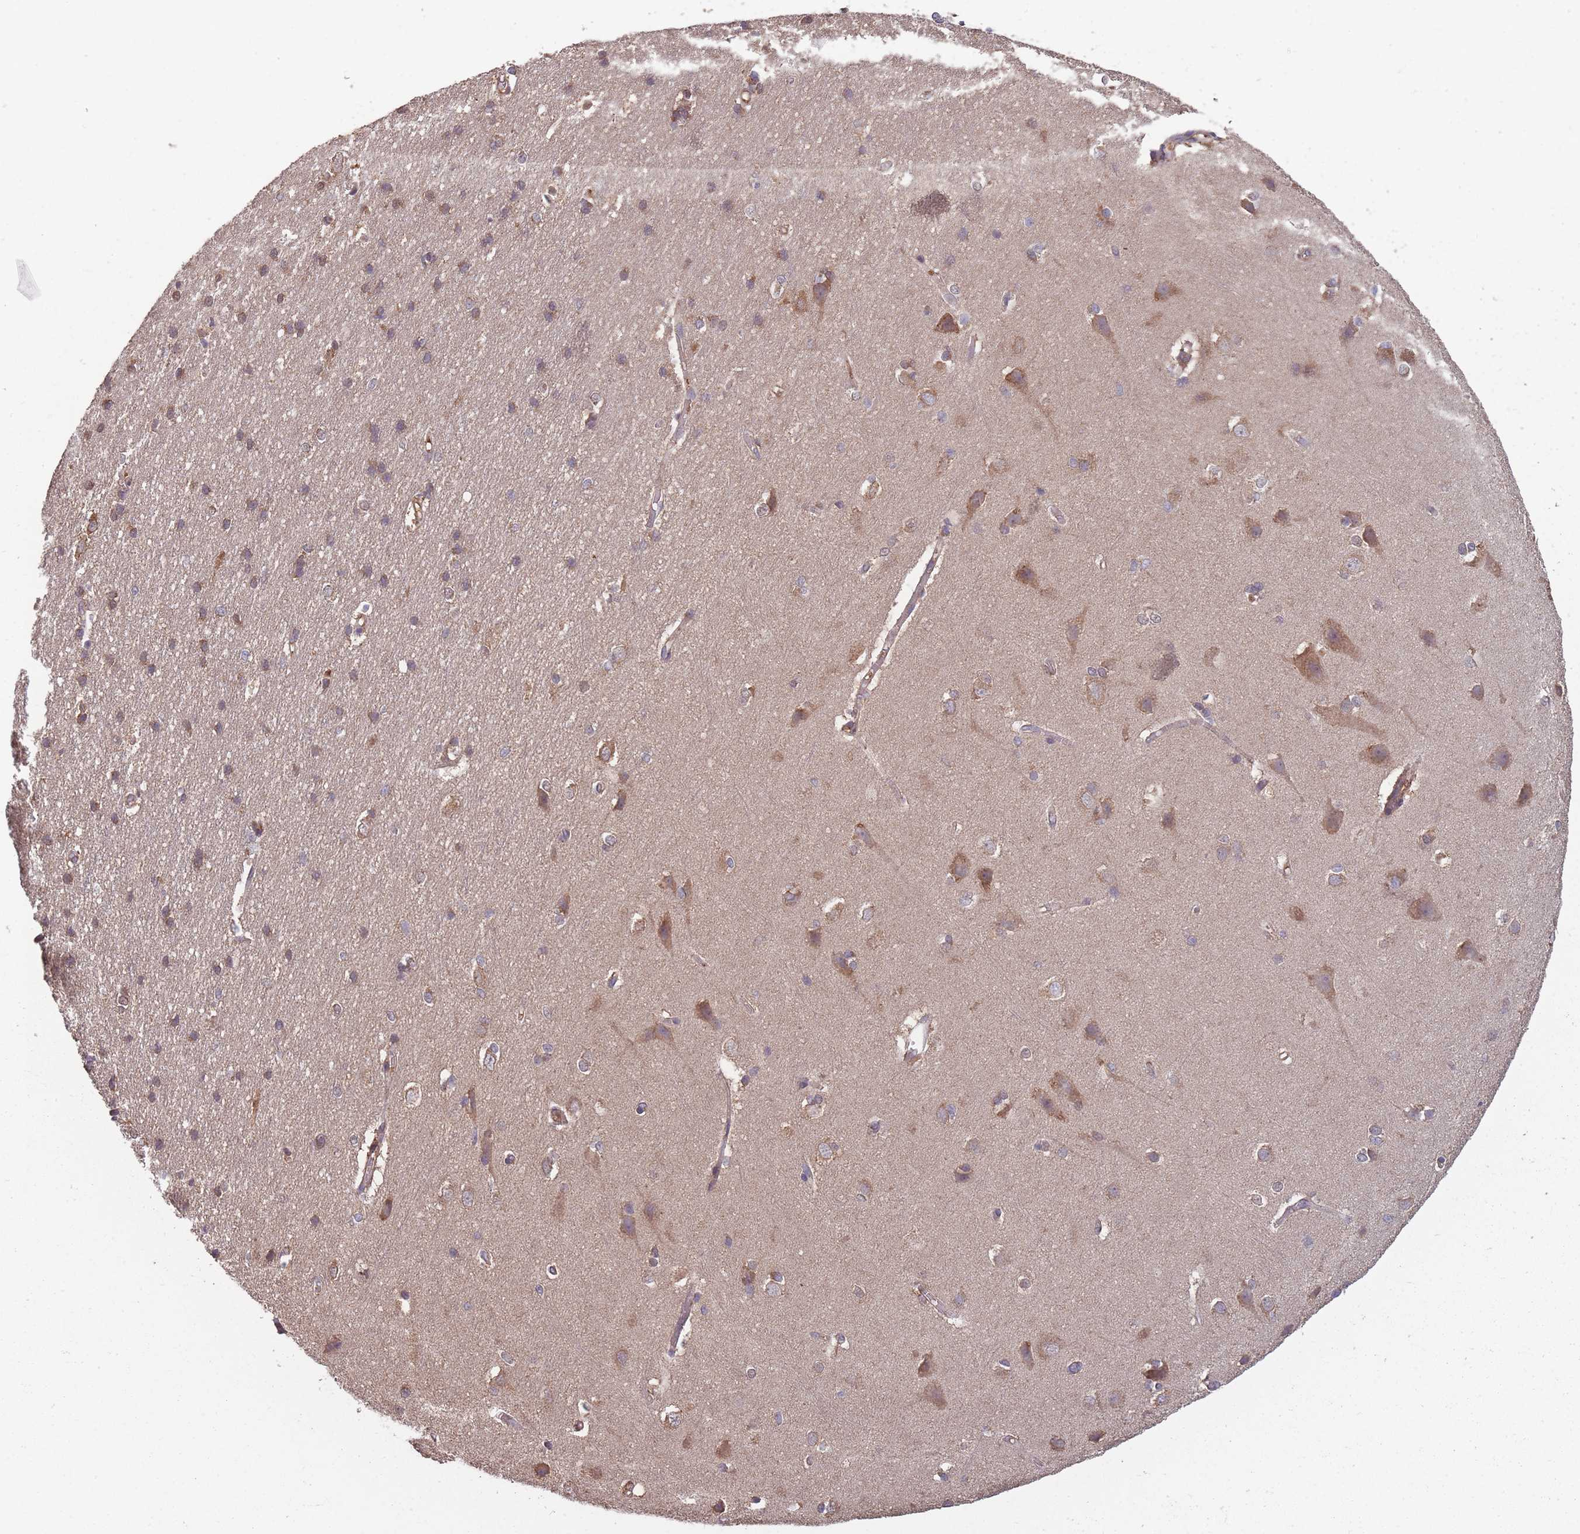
{"staining": {"intensity": "moderate", "quantity": ">75%", "location": "cytoplasmic/membranous"}, "tissue": "cerebral cortex", "cell_type": "Endothelial cells", "image_type": "normal", "snomed": [{"axis": "morphology", "description": "Normal tissue, NOS"}, {"axis": "topography", "description": "Cerebral cortex"}], "caption": "A brown stain shows moderate cytoplasmic/membranous positivity of a protein in endothelial cells of normal cerebral cortex.", "gene": "SANBR", "patient": {"sex": "male", "age": 37}}